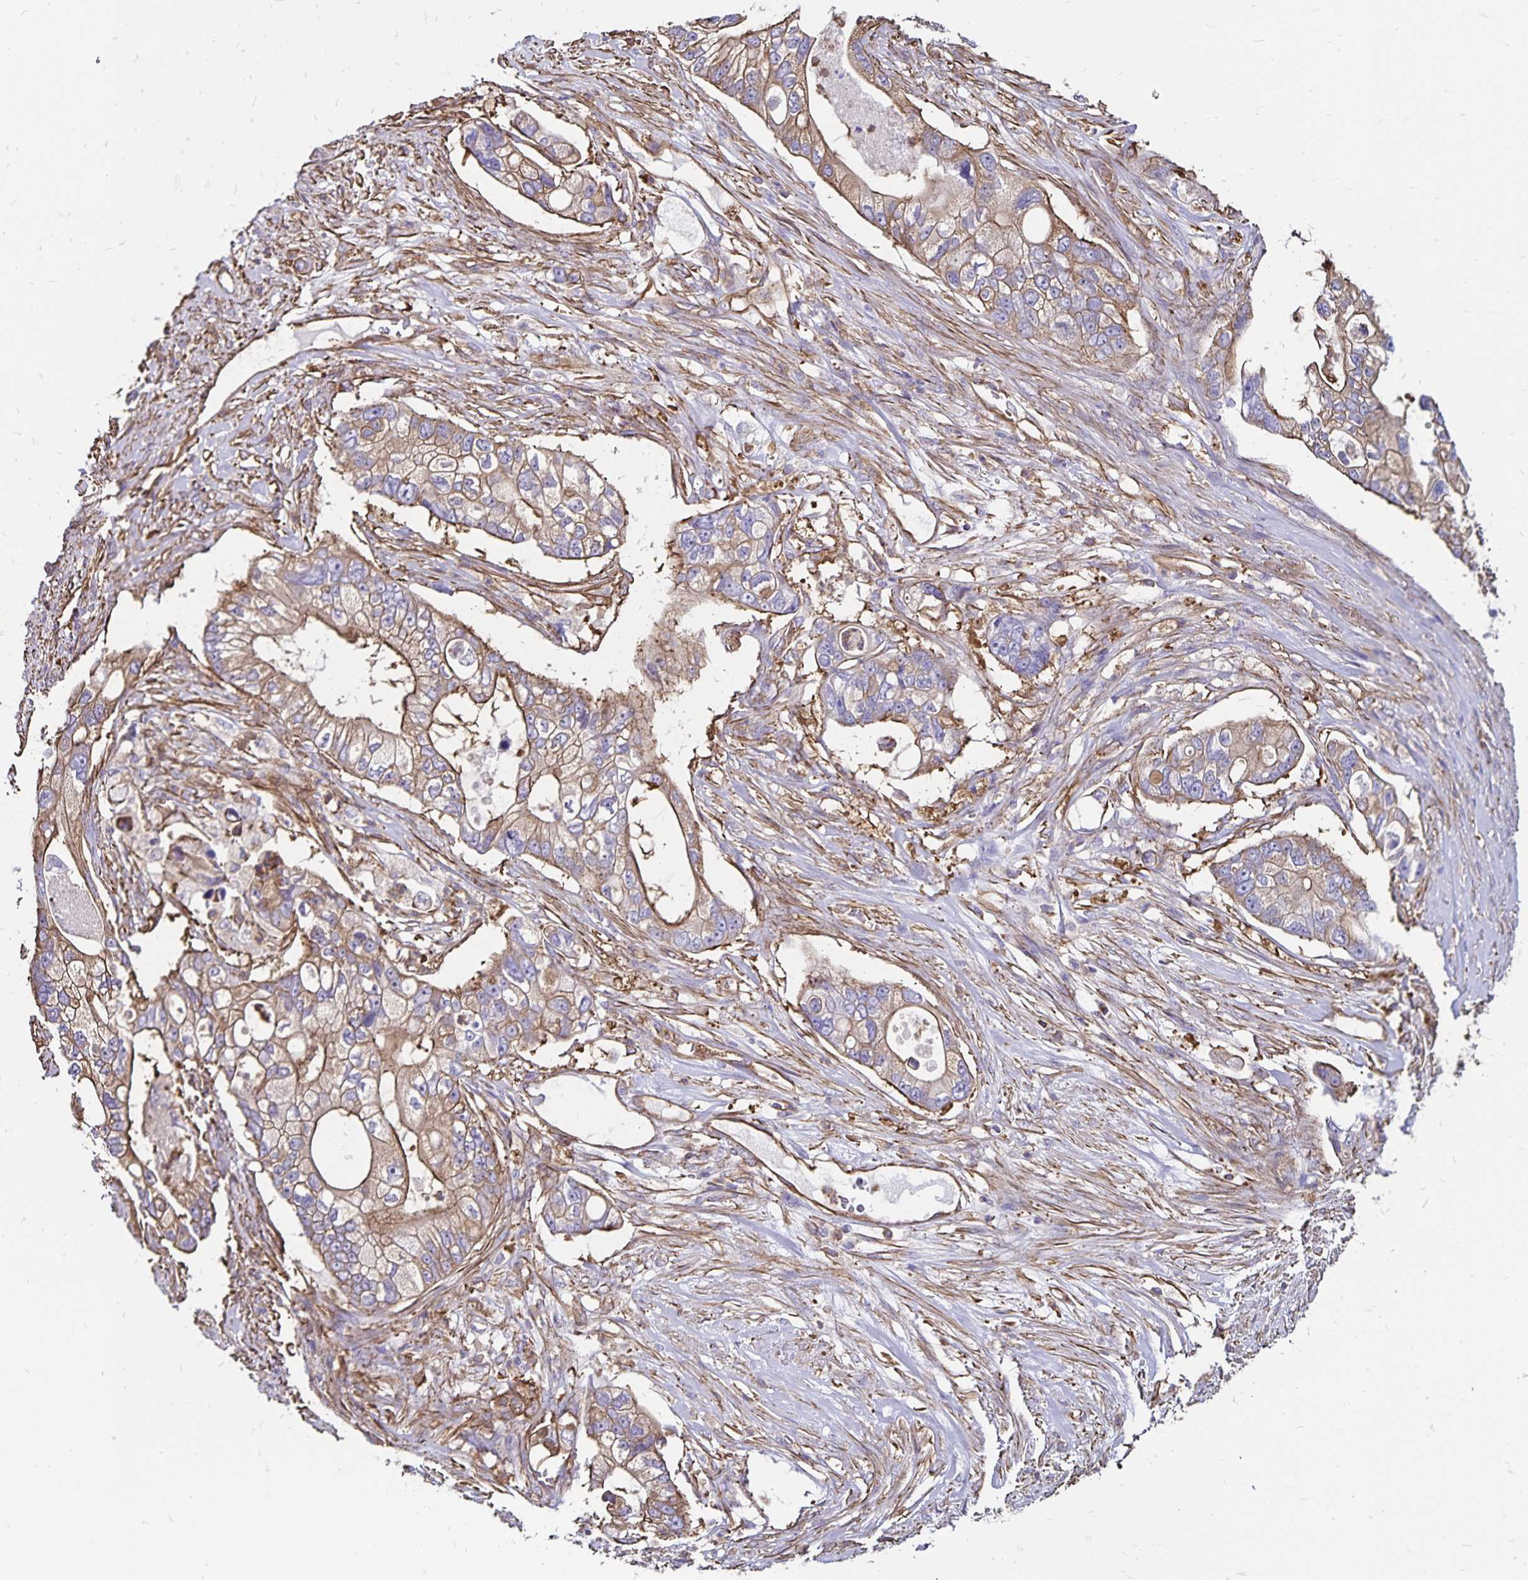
{"staining": {"intensity": "weak", "quantity": "25%-75%", "location": "cytoplasmic/membranous"}, "tissue": "pancreatic cancer", "cell_type": "Tumor cells", "image_type": "cancer", "snomed": [{"axis": "morphology", "description": "Adenocarcinoma, NOS"}, {"axis": "topography", "description": "Pancreas"}], "caption": "An IHC histopathology image of neoplastic tissue is shown. Protein staining in brown labels weak cytoplasmic/membranous positivity in pancreatic adenocarcinoma within tumor cells.", "gene": "RPRML", "patient": {"sex": "female", "age": 69}}